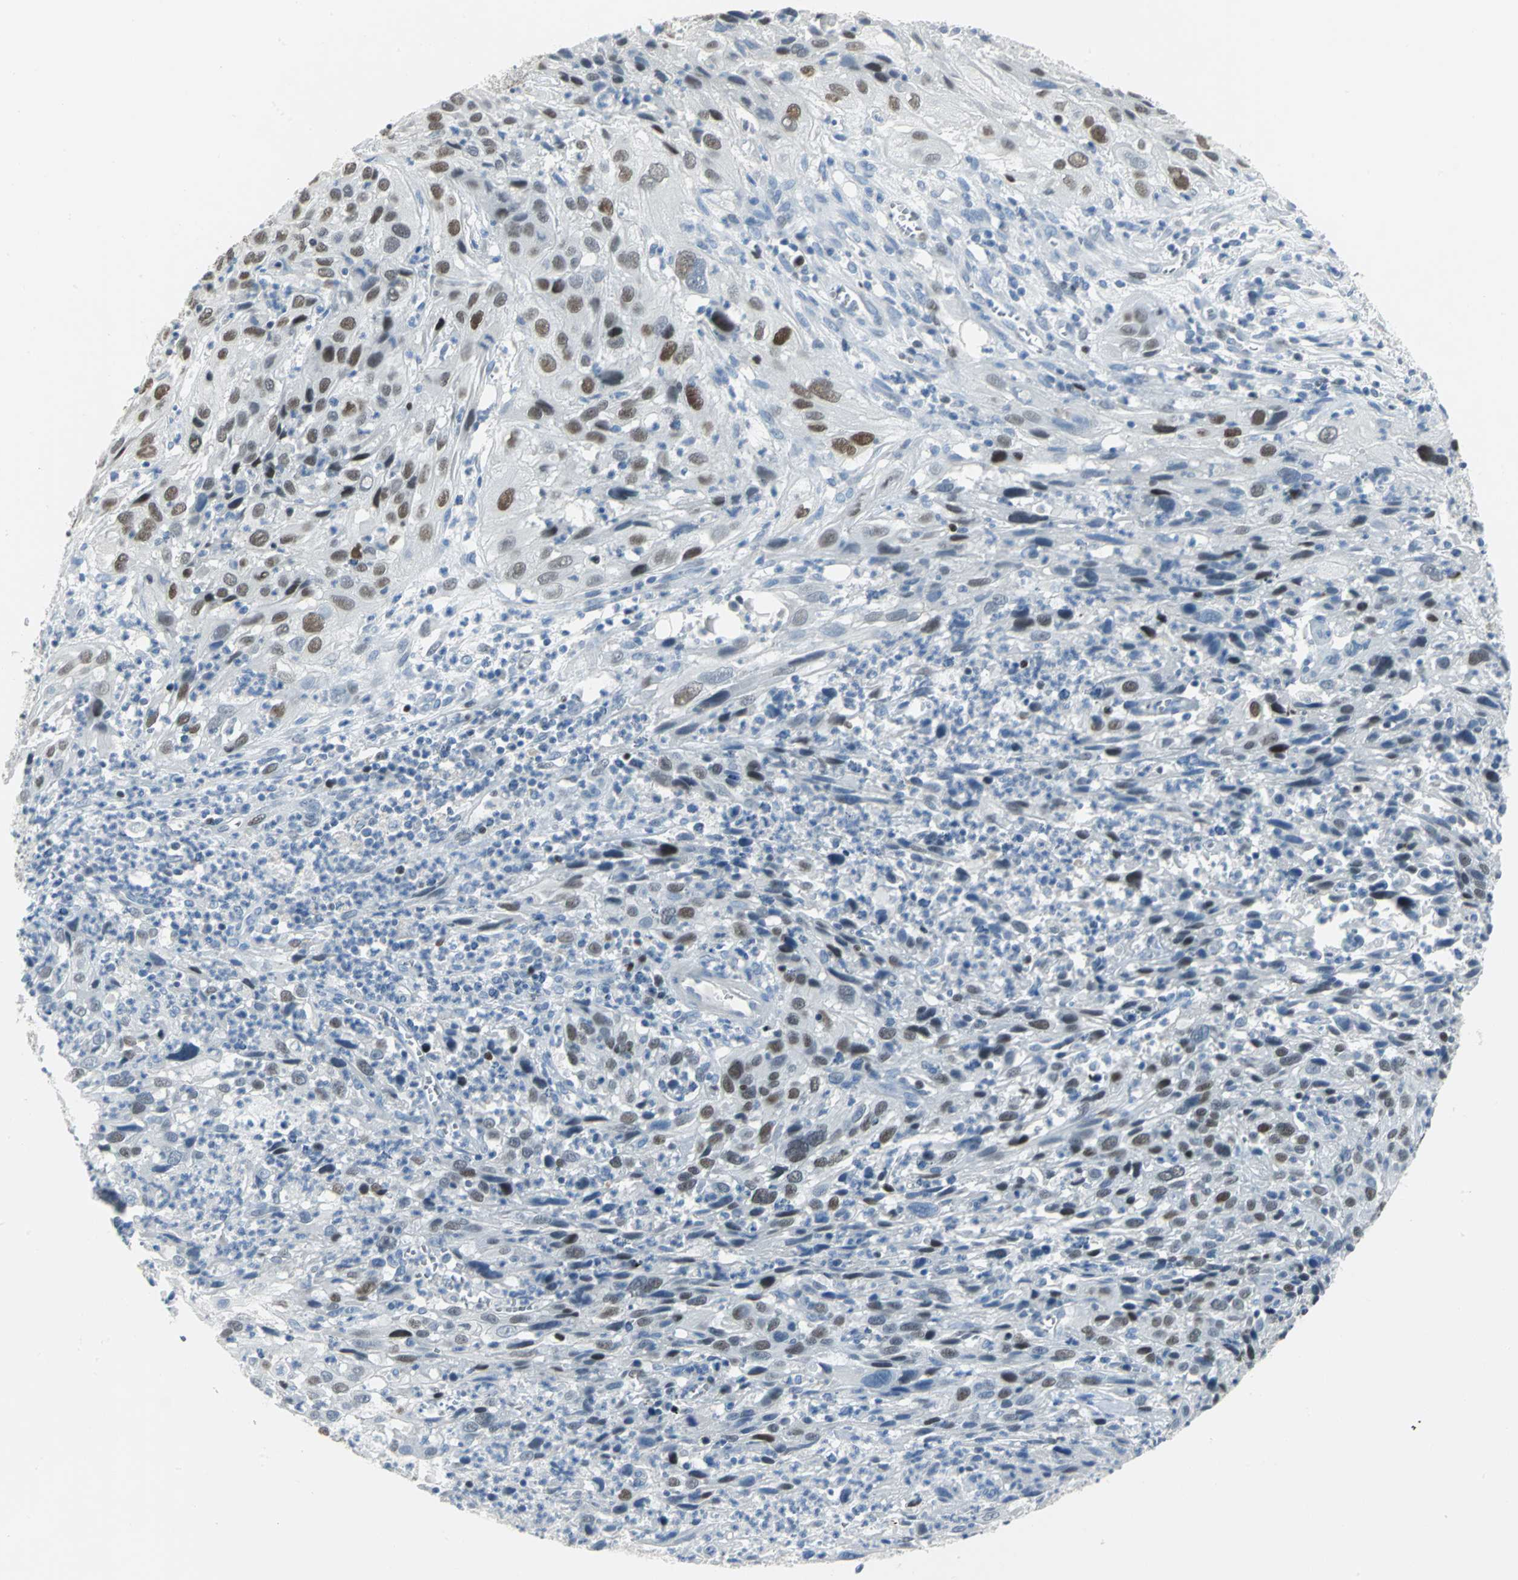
{"staining": {"intensity": "moderate", "quantity": ">75%", "location": "cytoplasmic/membranous"}, "tissue": "cervical cancer", "cell_type": "Tumor cells", "image_type": "cancer", "snomed": [{"axis": "morphology", "description": "Squamous cell carcinoma, NOS"}, {"axis": "topography", "description": "Cervix"}], "caption": "An IHC micrograph of neoplastic tissue is shown. Protein staining in brown shows moderate cytoplasmic/membranous positivity in cervical cancer (squamous cell carcinoma) within tumor cells. The staining was performed using DAB, with brown indicating positive protein expression. Nuclei are stained blue with hematoxylin.", "gene": "MCM3", "patient": {"sex": "female", "age": 32}}